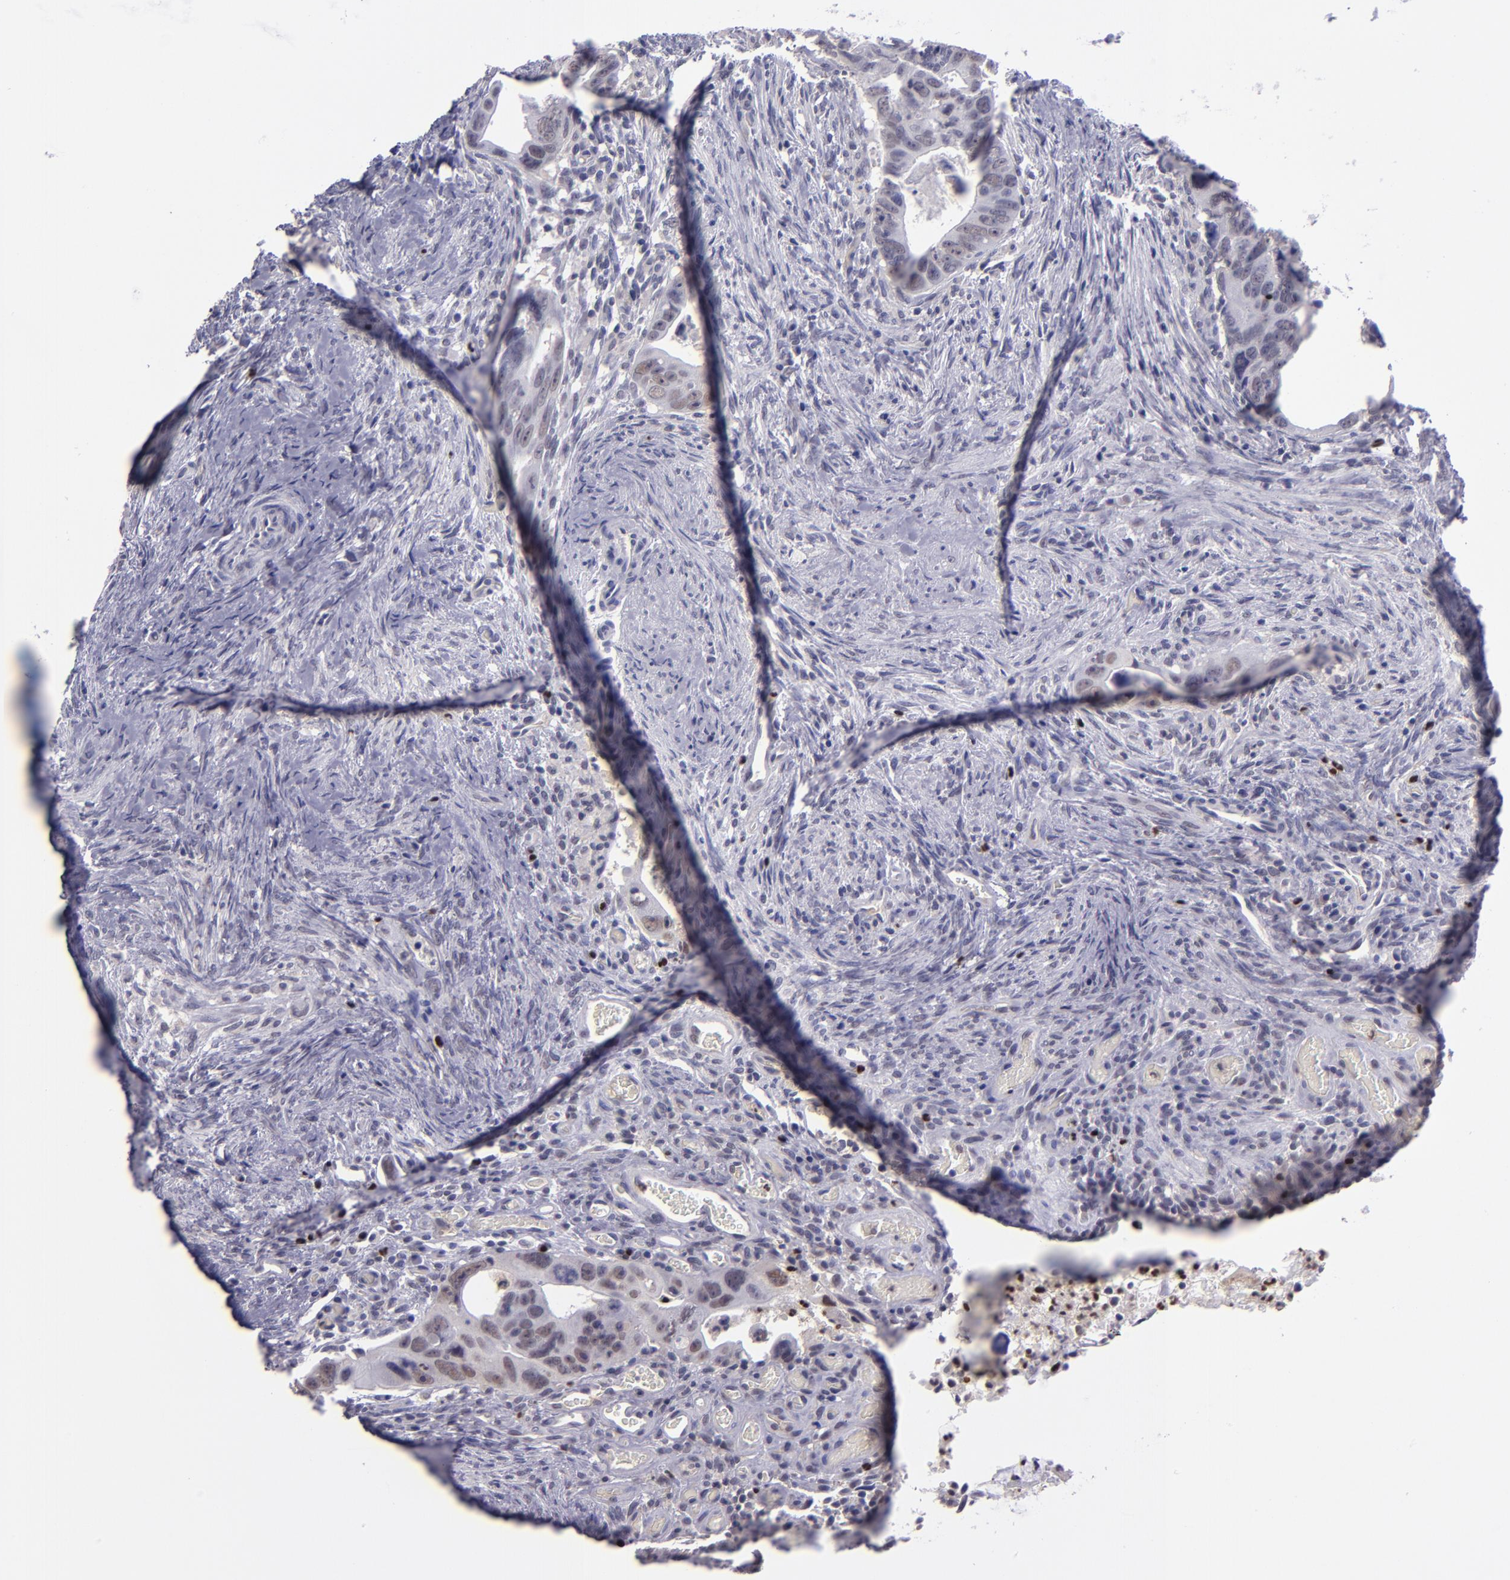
{"staining": {"intensity": "weak", "quantity": ">75%", "location": "nuclear"}, "tissue": "colorectal cancer", "cell_type": "Tumor cells", "image_type": "cancer", "snomed": [{"axis": "morphology", "description": "Adenocarcinoma, NOS"}, {"axis": "topography", "description": "Rectum"}], "caption": "Brown immunohistochemical staining in colorectal adenocarcinoma demonstrates weak nuclear positivity in about >75% of tumor cells.", "gene": "CEBPE", "patient": {"sex": "male", "age": 53}}